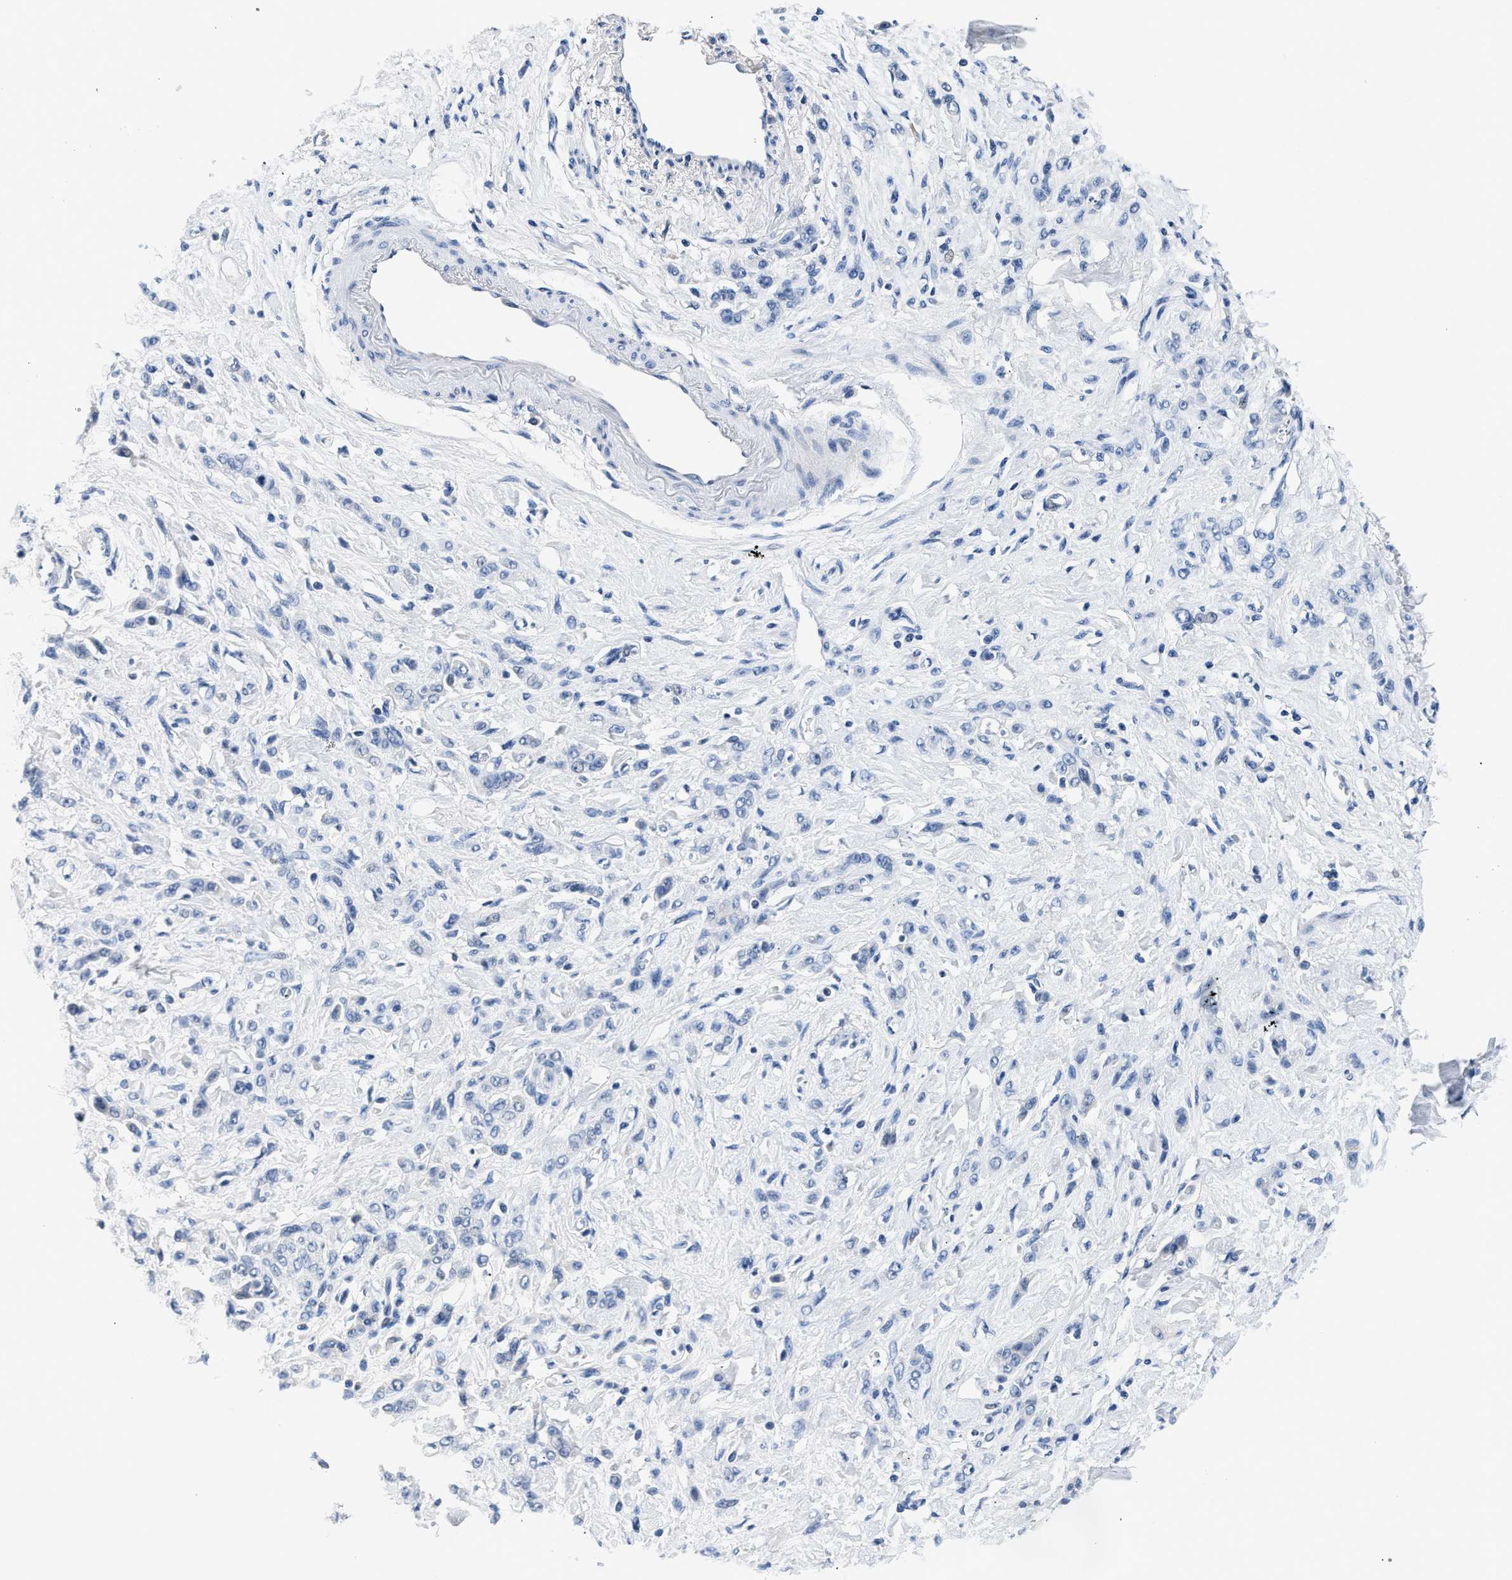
{"staining": {"intensity": "negative", "quantity": "none", "location": "none"}, "tissue": "stomach cancer", "cell_type": "Tumor cells", "image_type": "cancer", "snomed": [{"axis": "morphology", "description": "Normal tissue, NOS"}, {"axis": "morphology", "description": "Adenocarcinoma, NOS"}, {"axis": "topography", "description": "Stomach"}], "caption": "High power microscopy photomicrograph of an IHC image of stomach cancer (adenocarcinoma), revealing no significant positivity in tumor cells.", "gene": "PCK2", "patient": {"sex": "male", "age": 82}}